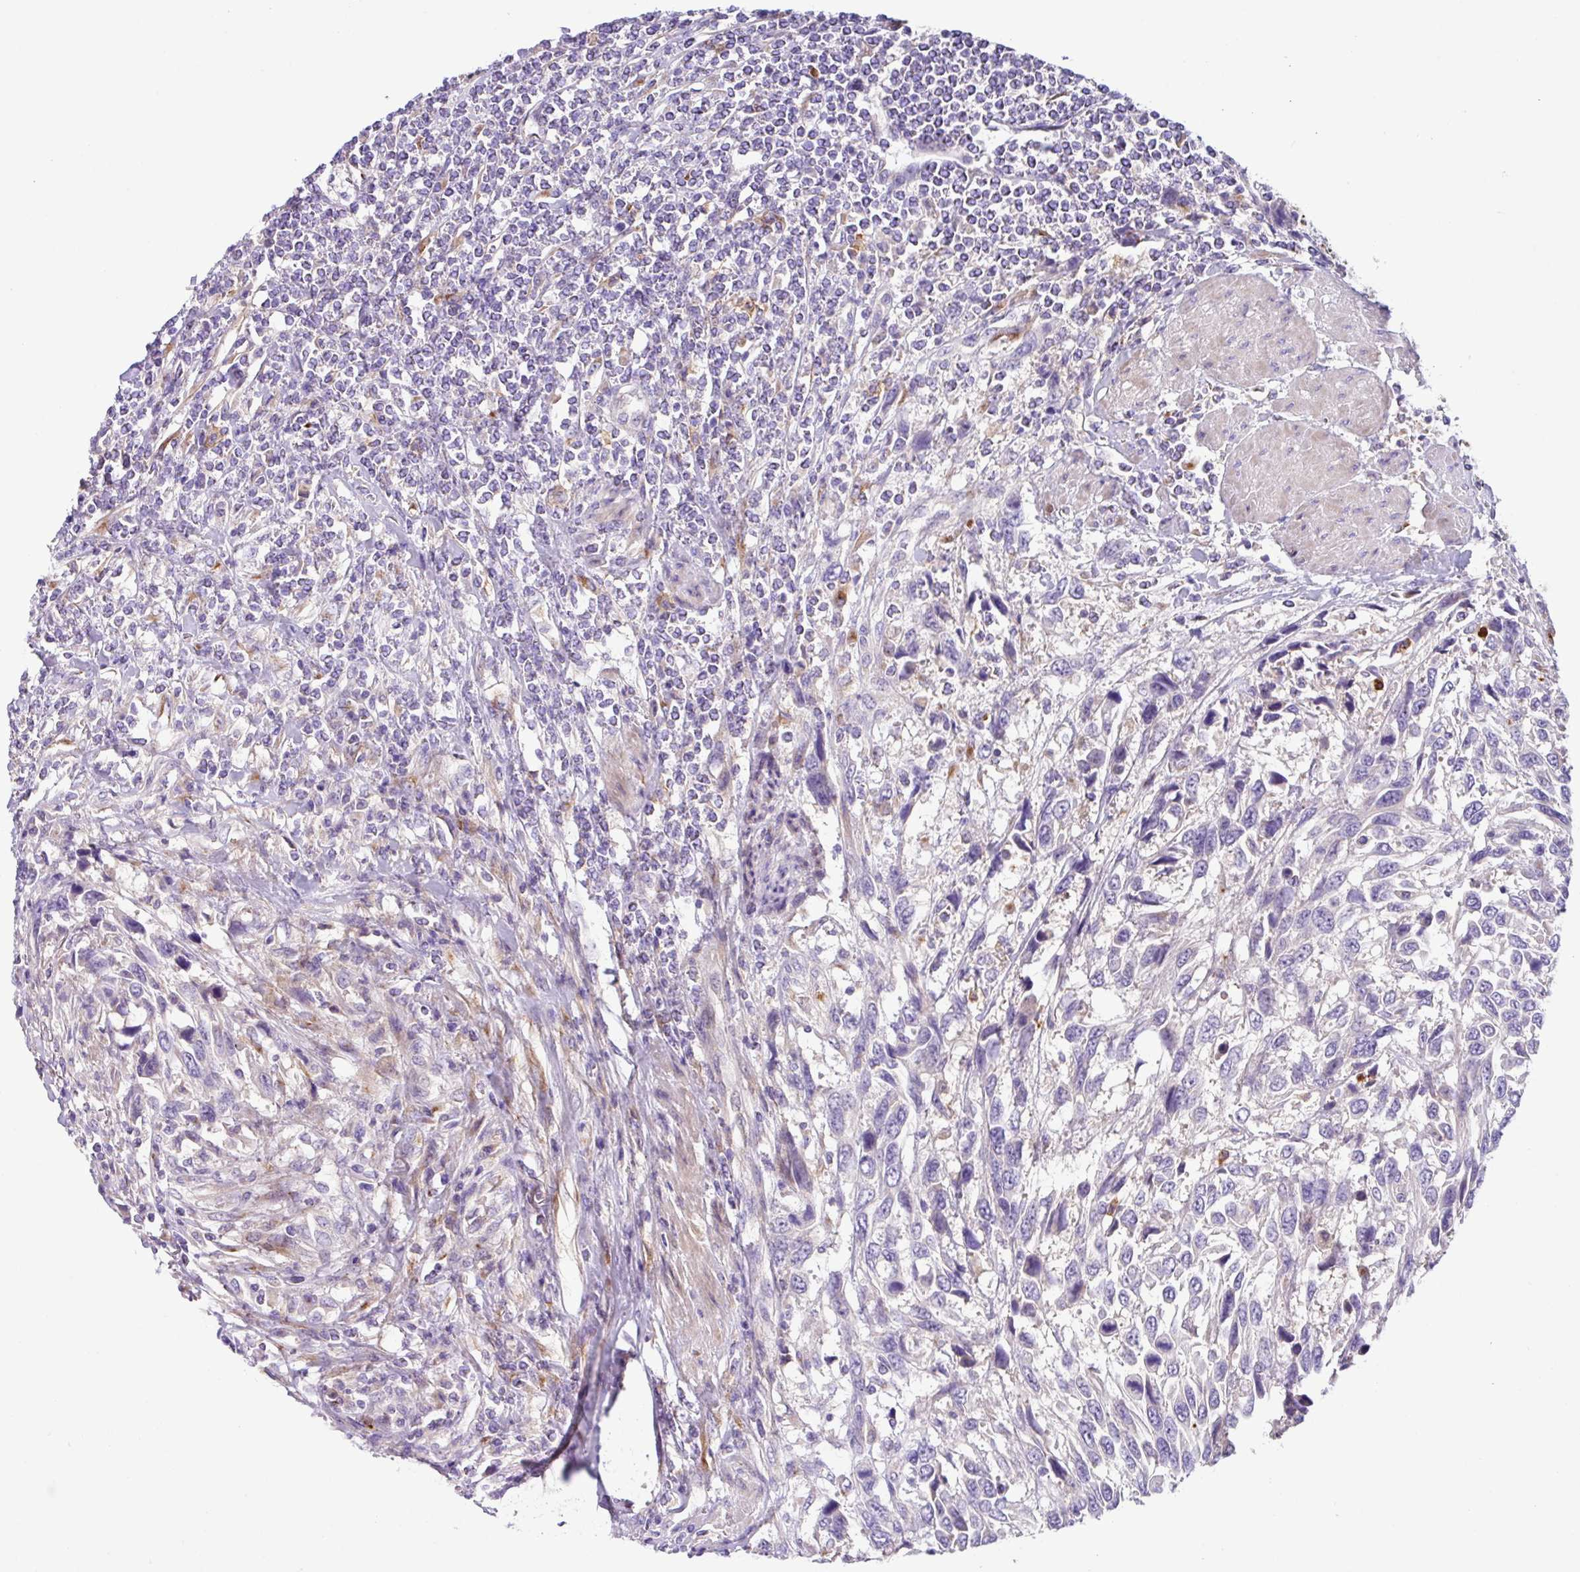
{"staining": {"intensity": "negative", "quantity": "none", "location": "none"}, "tissue": "urothelial cancer", "cell_type": "Tumor cells", "image_type": "cancer", "snomed": [{"axis": "morphology", "description": "Urothelial carcinoma, High grade"}, {"axis": "topography", "description": "Urinary bladder"}], "caption": "An immunohistochemistry (IHC) micrograph of urothelial carcinoma (high-grade) is shown. There is no staining in tumor cells of urothelial carcinoma (high-grade). Nuclei are stained in blue.", "gene": "CRISP3", "patient": {"sex": "female", "age": 70}}